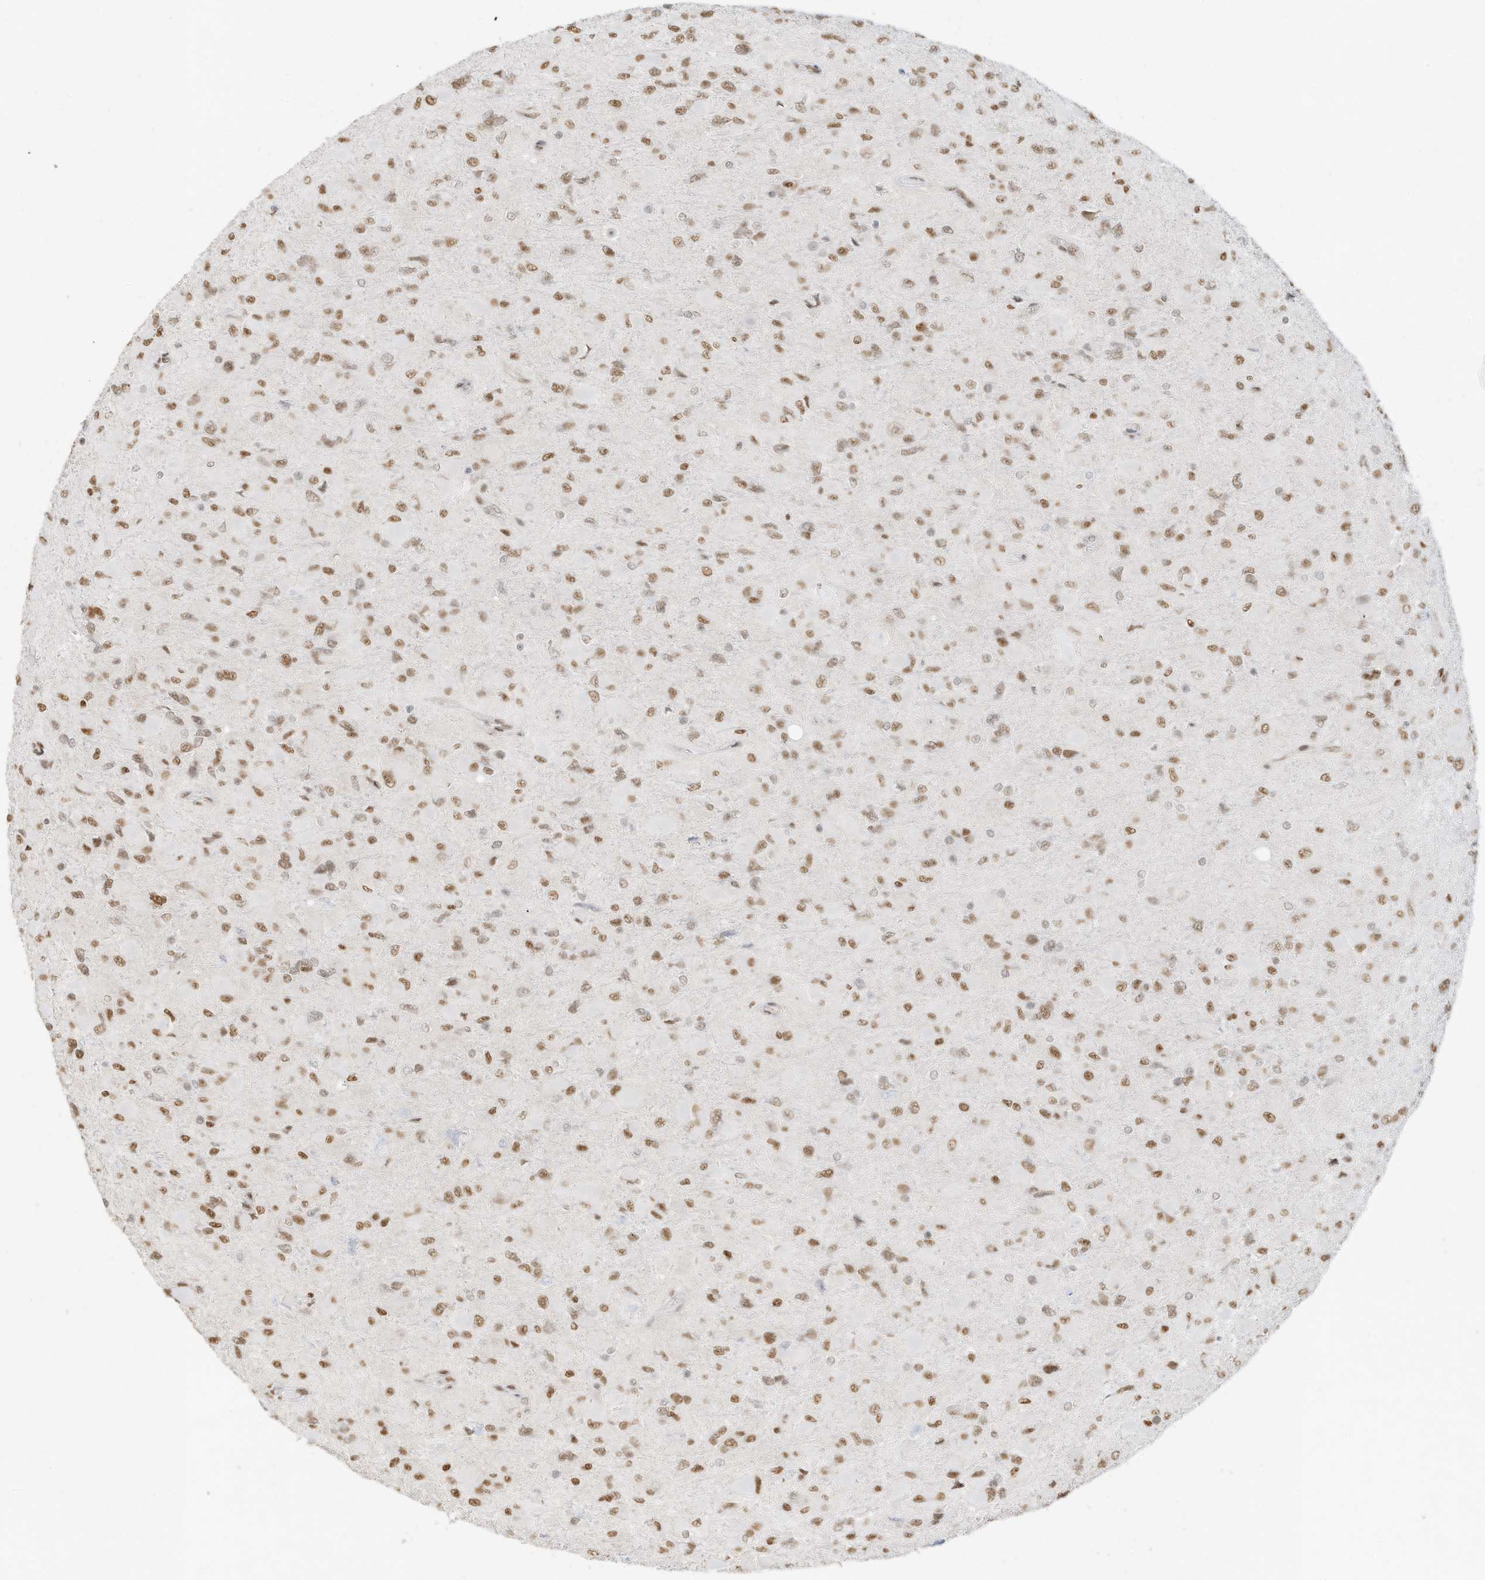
{"staining": {"intensity": "moderate", "quantity": ">75%", "location": "nuclear"}, "tissue": "glioma", "cell_type": "Tumor cells", "image_type": "cancer", "snomed": [{"axis": "morphology", "description": "Glioma, malignant, High grade"}, {"axis": "topography", "description": "Cerebral cortex"}], "caption": "Tumor cells display medium levels of moderate nuclear staining in about >75% of cells in glioma.", "gene": "NHSL1", "patient": {"sex": "female", "age": 36}}